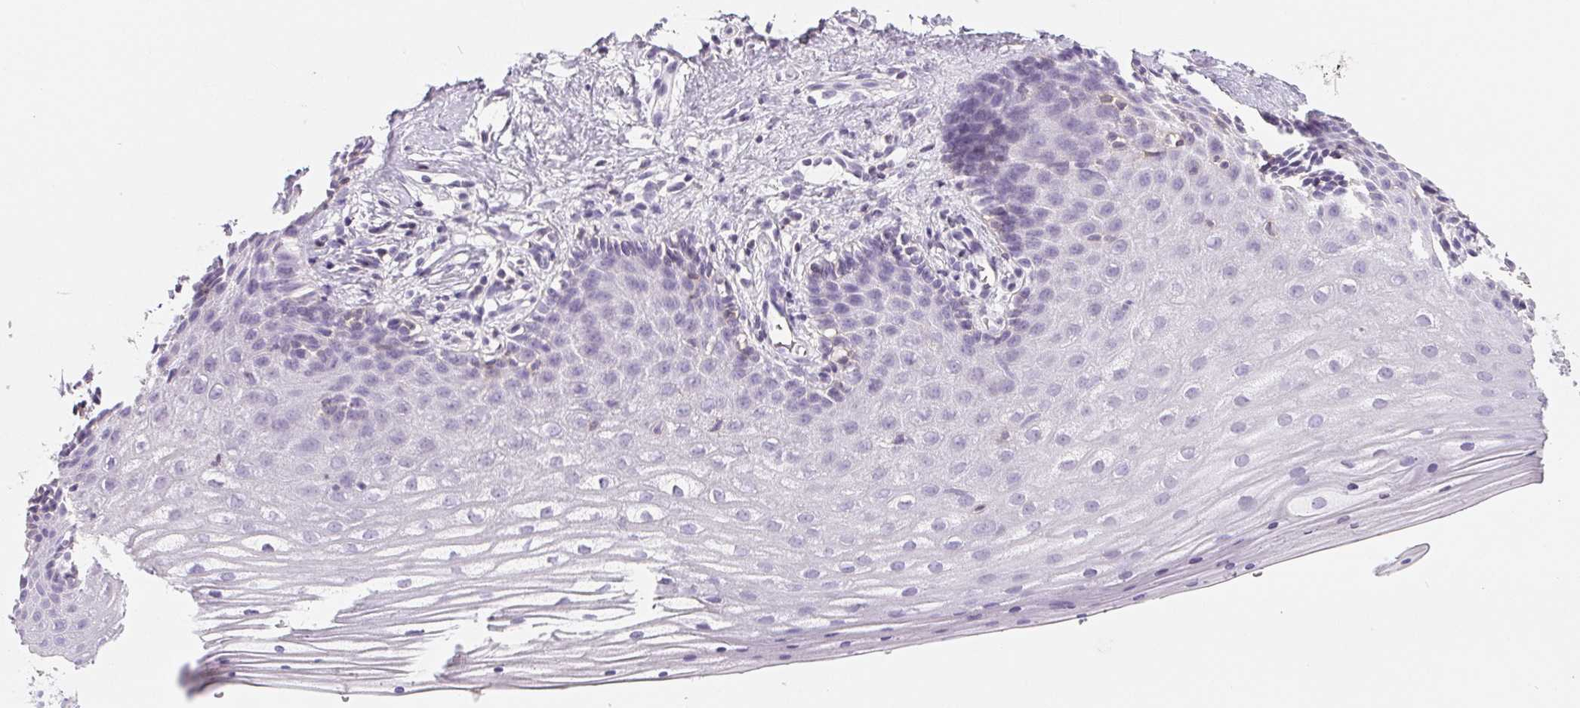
{"staining": {"intensity": "negative", "quantity": "none", "location": "none"}, "tissue": "vagina", "cell_type": "Squamous epithelial cells", "image_type": "normal", "snomed": [{"axis": "morphology", "description": "Normal tissue, NOS"}, {"axis": "topography", "description": "Vagina"}], "caption": "A photomicrograph of human vagina is negative for staining in squamous epithelial cells. (Brightfield microscopy of DAB immunohistochemistry at high magnification).", "gene": "CD69", "patient": {"sex": "female", "age": 42}}